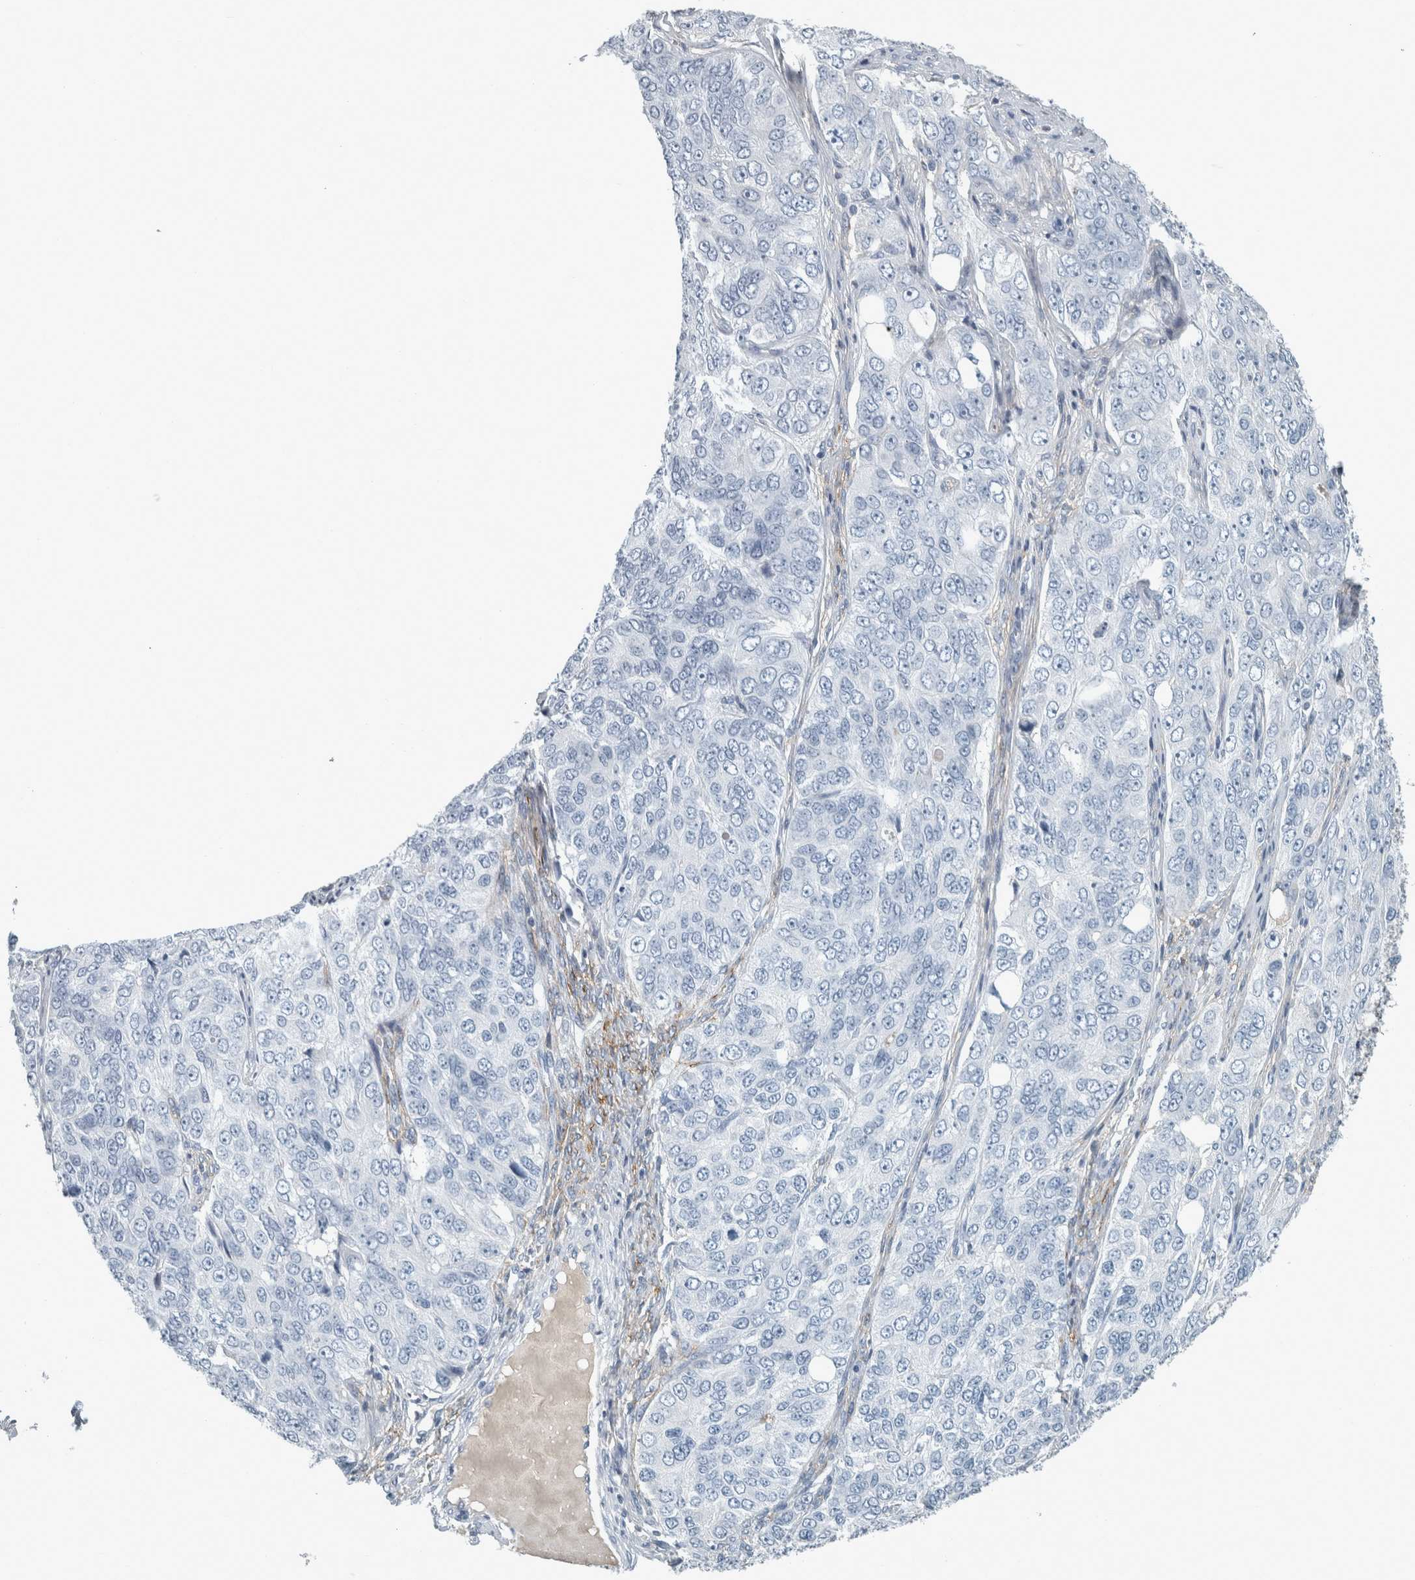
{"staining": {"intensity": "negative", "quantity": "none", "location": "none"}, "tissue": "ovarian cancer", "cell_type": "Tumor cells", "image_type": "cancer", "snomed": [{"axis": "morphology", "description": "Carcinoma, endometroid"}, {"axis": "topography", "description": "Ovary"}], "caption": "Immunohistochemical staining of ovarian endometroid carcinoma displays no significant positivity in tumor cells.", "gene": "CHL1", "patient": {"sex": "female", "age": 51}}